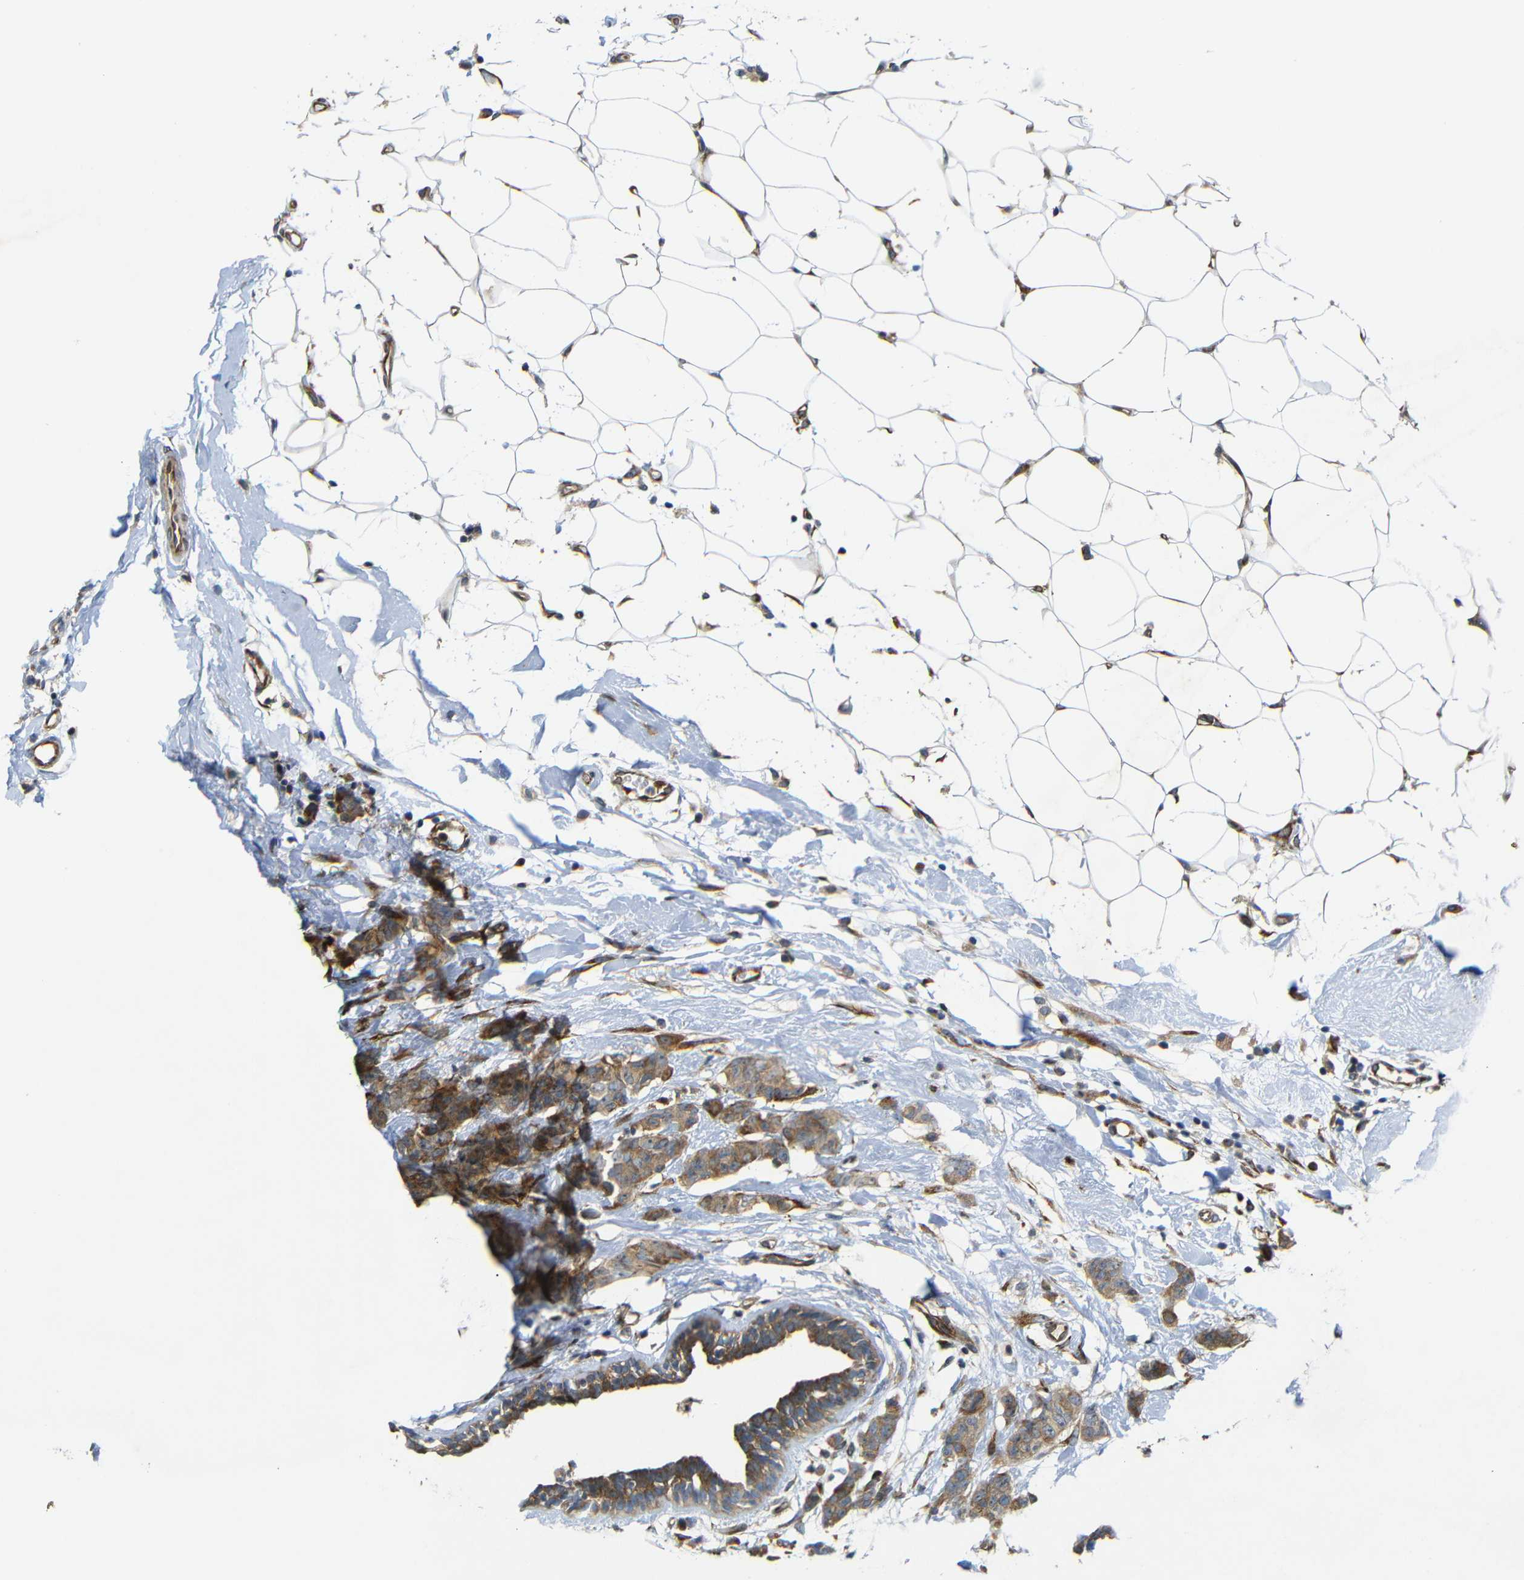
{"staining": {"intensity": "moderate", "quantity": ">75%", "location": "cytoplasmic/membranous"}, "tissue": "breast cancer", "cell_type": "Tumor cells", "image_type": "cancer", "snomed": [{"axis": "morphology", "description": "Normal tissue, NOS"}, {"axis": "morphology", "description": "Duct carcinoma"}, {"axis": "topography", "description": "Breast"}], "caption": "Protein expression analysis of human invasive ductal carcinoma (breast) reveals moderate cytoplasmic/membranous positivity in about >75% of tumor cells.", "gene": "P3H2", "patient": {"sex": "female", "age": 40}}